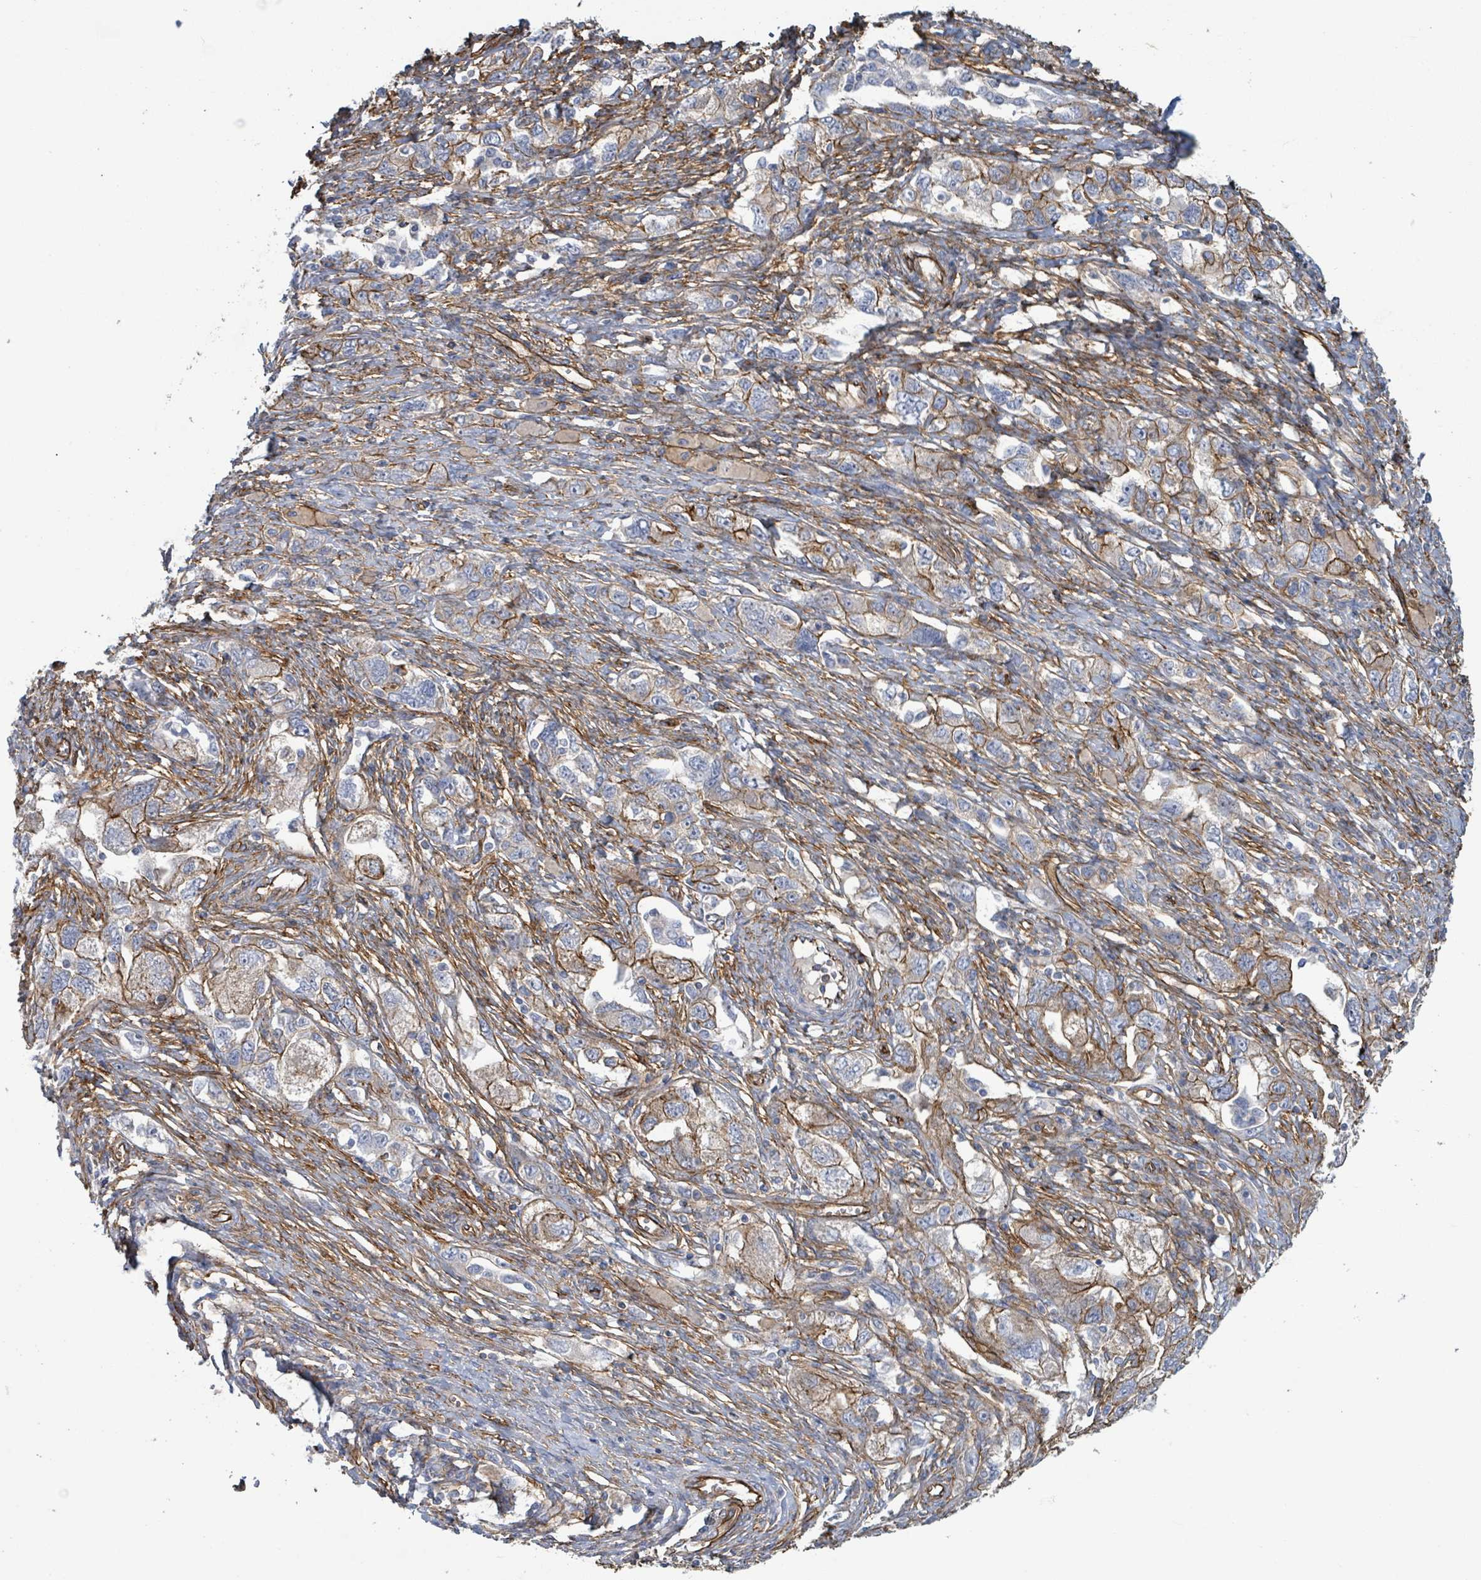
{"staining": {"intensity": "weak", "quantity": "<25%", "location": "cytoplasmic/membranous"}, "tissue": "ovarian cancer", "cell_type": "Tumor cells", "image_type": "cancer", "snomed": [{"axis": "morphology", "description": "Carcinoma, NOS"}, {"axis": "morphology", "description": "Cystadenocarcinoma, serous, NOS"}, {"axis": "topography", "description": "Ovary"}], "caption": "Protein analysis of ovarian cancer (serous cystadenocarcinoma) shows no significant expression in tumor cells. (DAB (3,3'-diaminobenzidine) immunohistochemistry (IHC), high magnification).", "gene": "LDOC1", "patient": {"sex": "female", "age": 69}}